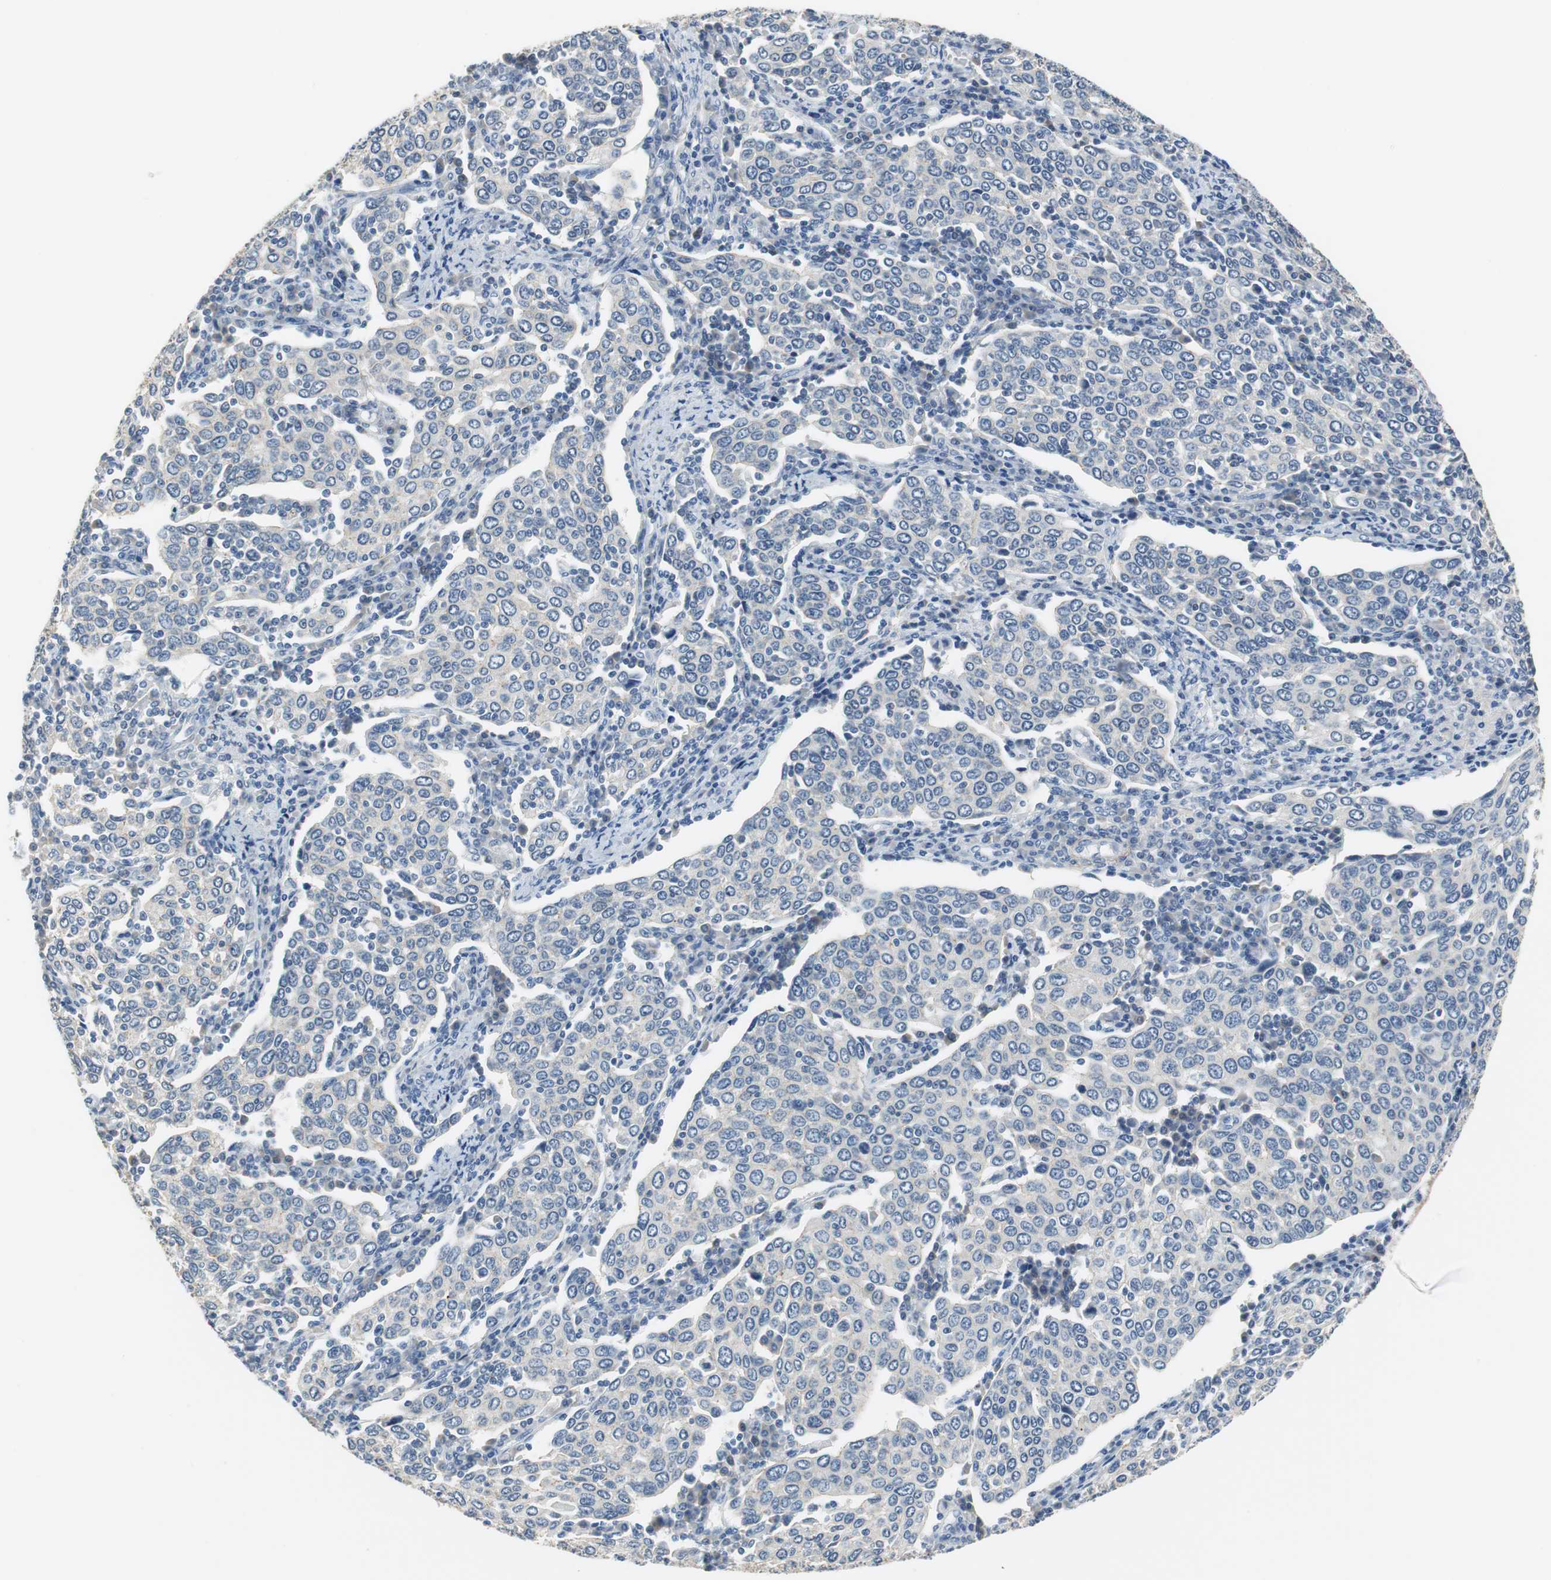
{"staining": {"intensity": "negative", "quantity": "none", "location": "none"}, "tissue": "cervical cancer", "cell_type": "Tumor cells", "image_type": "cancer", "snomed": [{"axis": "morphology", "description": "Squamous cell carcinoma, NOS"}, {"axis": "topography", "description": "Cervix"}], "caption": "Tumor cells show no significant protein staining in cervical squamous cell carcinoma. (DAB IHC visualized using brightfield microscopy, high magnification).", "gene": "MUC7", "patient": {"sex": "female", "age": 40}}